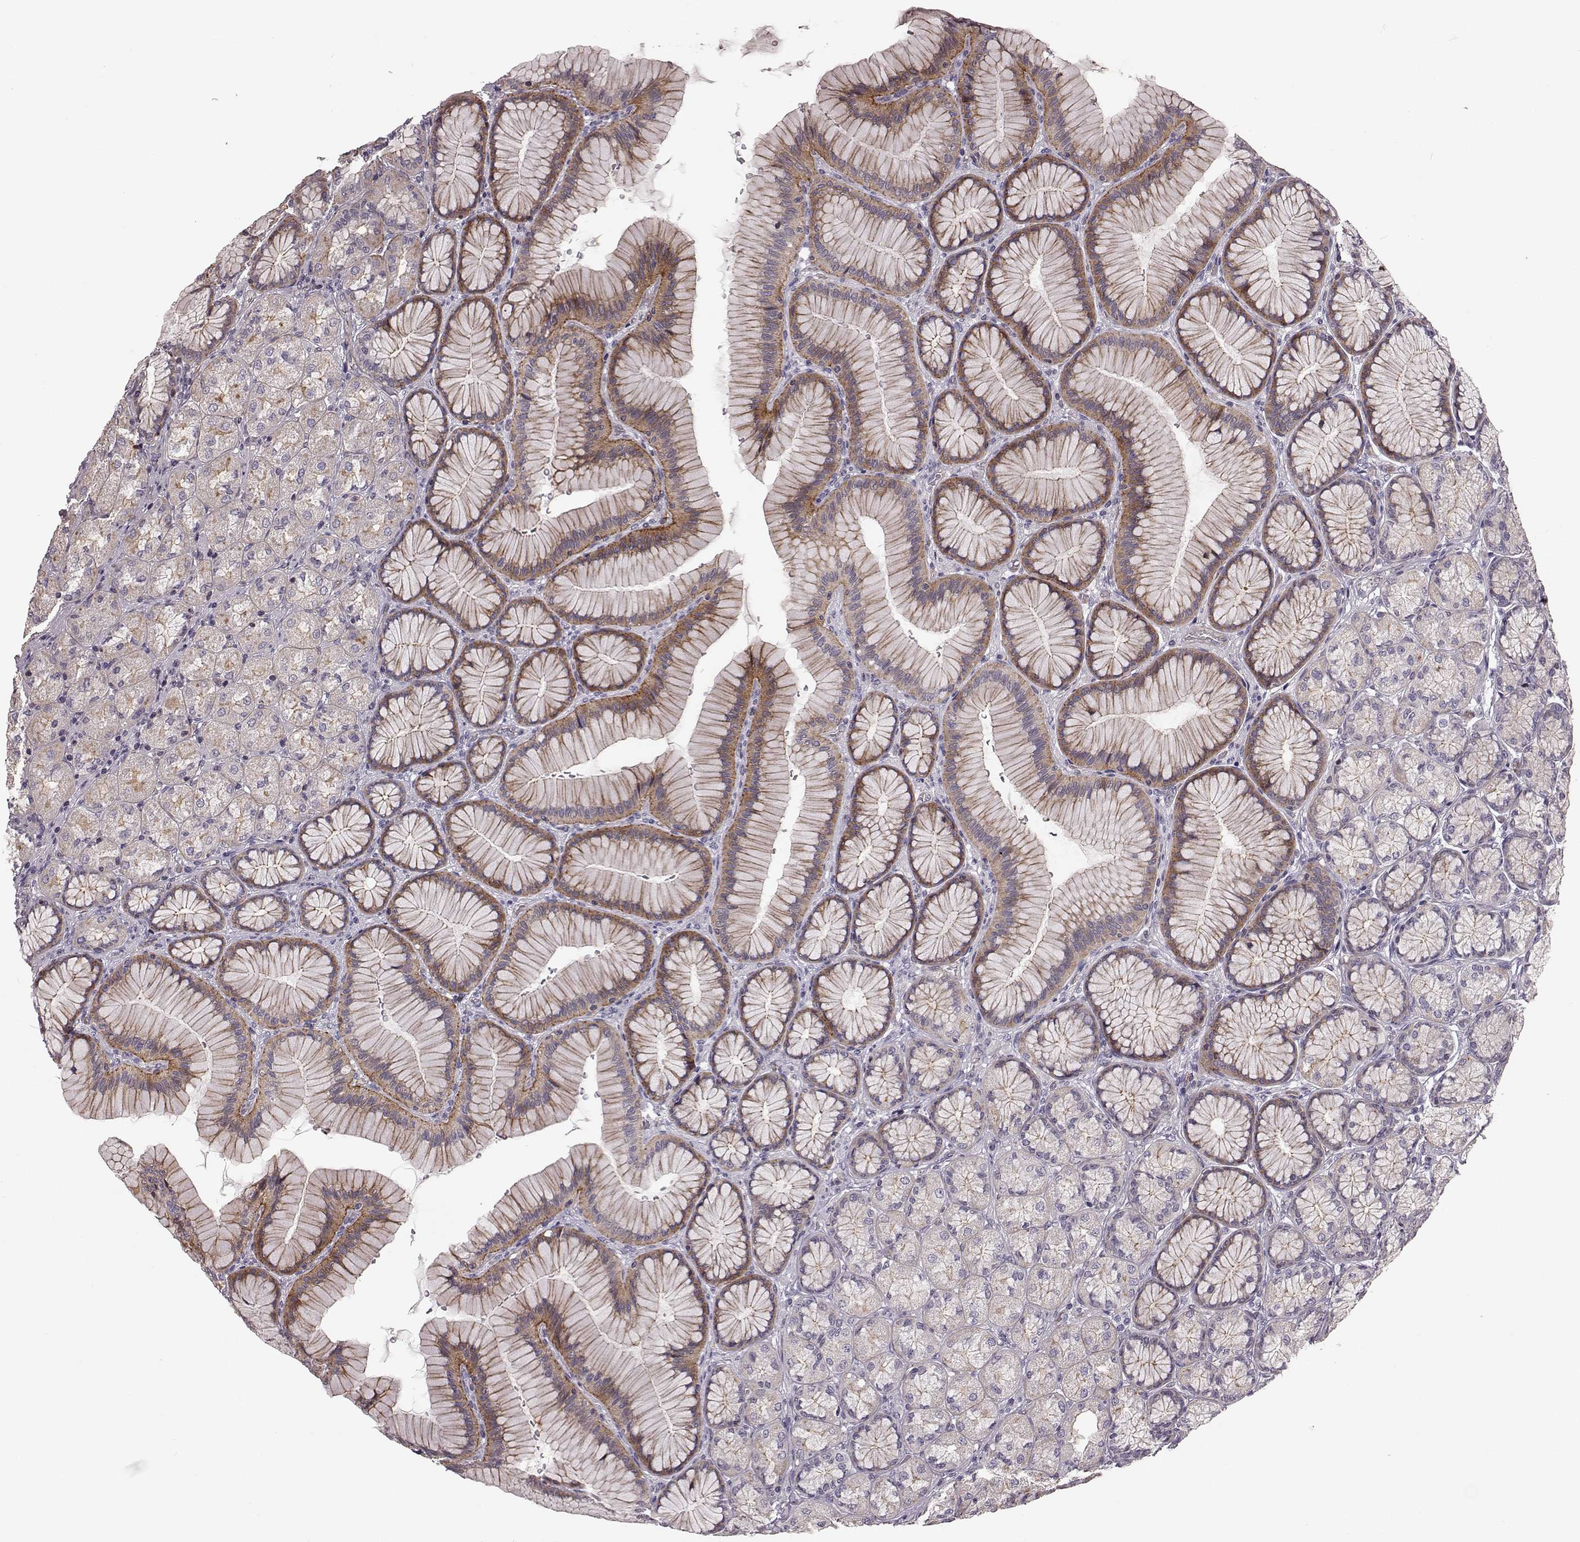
{"staining": {"intensity": "moderate", "quantity": "<25%", "location": "cytoplasmic/membranous"}, "tissue": "stomach", "cell_type": "Glandular cells", "image_type": "normal", "snomed": [{"axis": "morphology", "description": "Normal tissue, NOS"}, {"axis": "morphology", "description": "Adenocarcinoma, NOS"}, {"axis": "morphology", "description": "Adenocarcinoma, High grade"}, {"axis": "topography", "description": "Stomach, upper"}, {"axis": "topography", "description": "Stomach"}], "caption": "Stomach stained for a protein (brown) exhibits moderate cytoplasmic/membranous positive staining in approximately <25% of glandular cells.", "gene": "SLC22A18", "patient": {"sex": "female", "age": 65}}